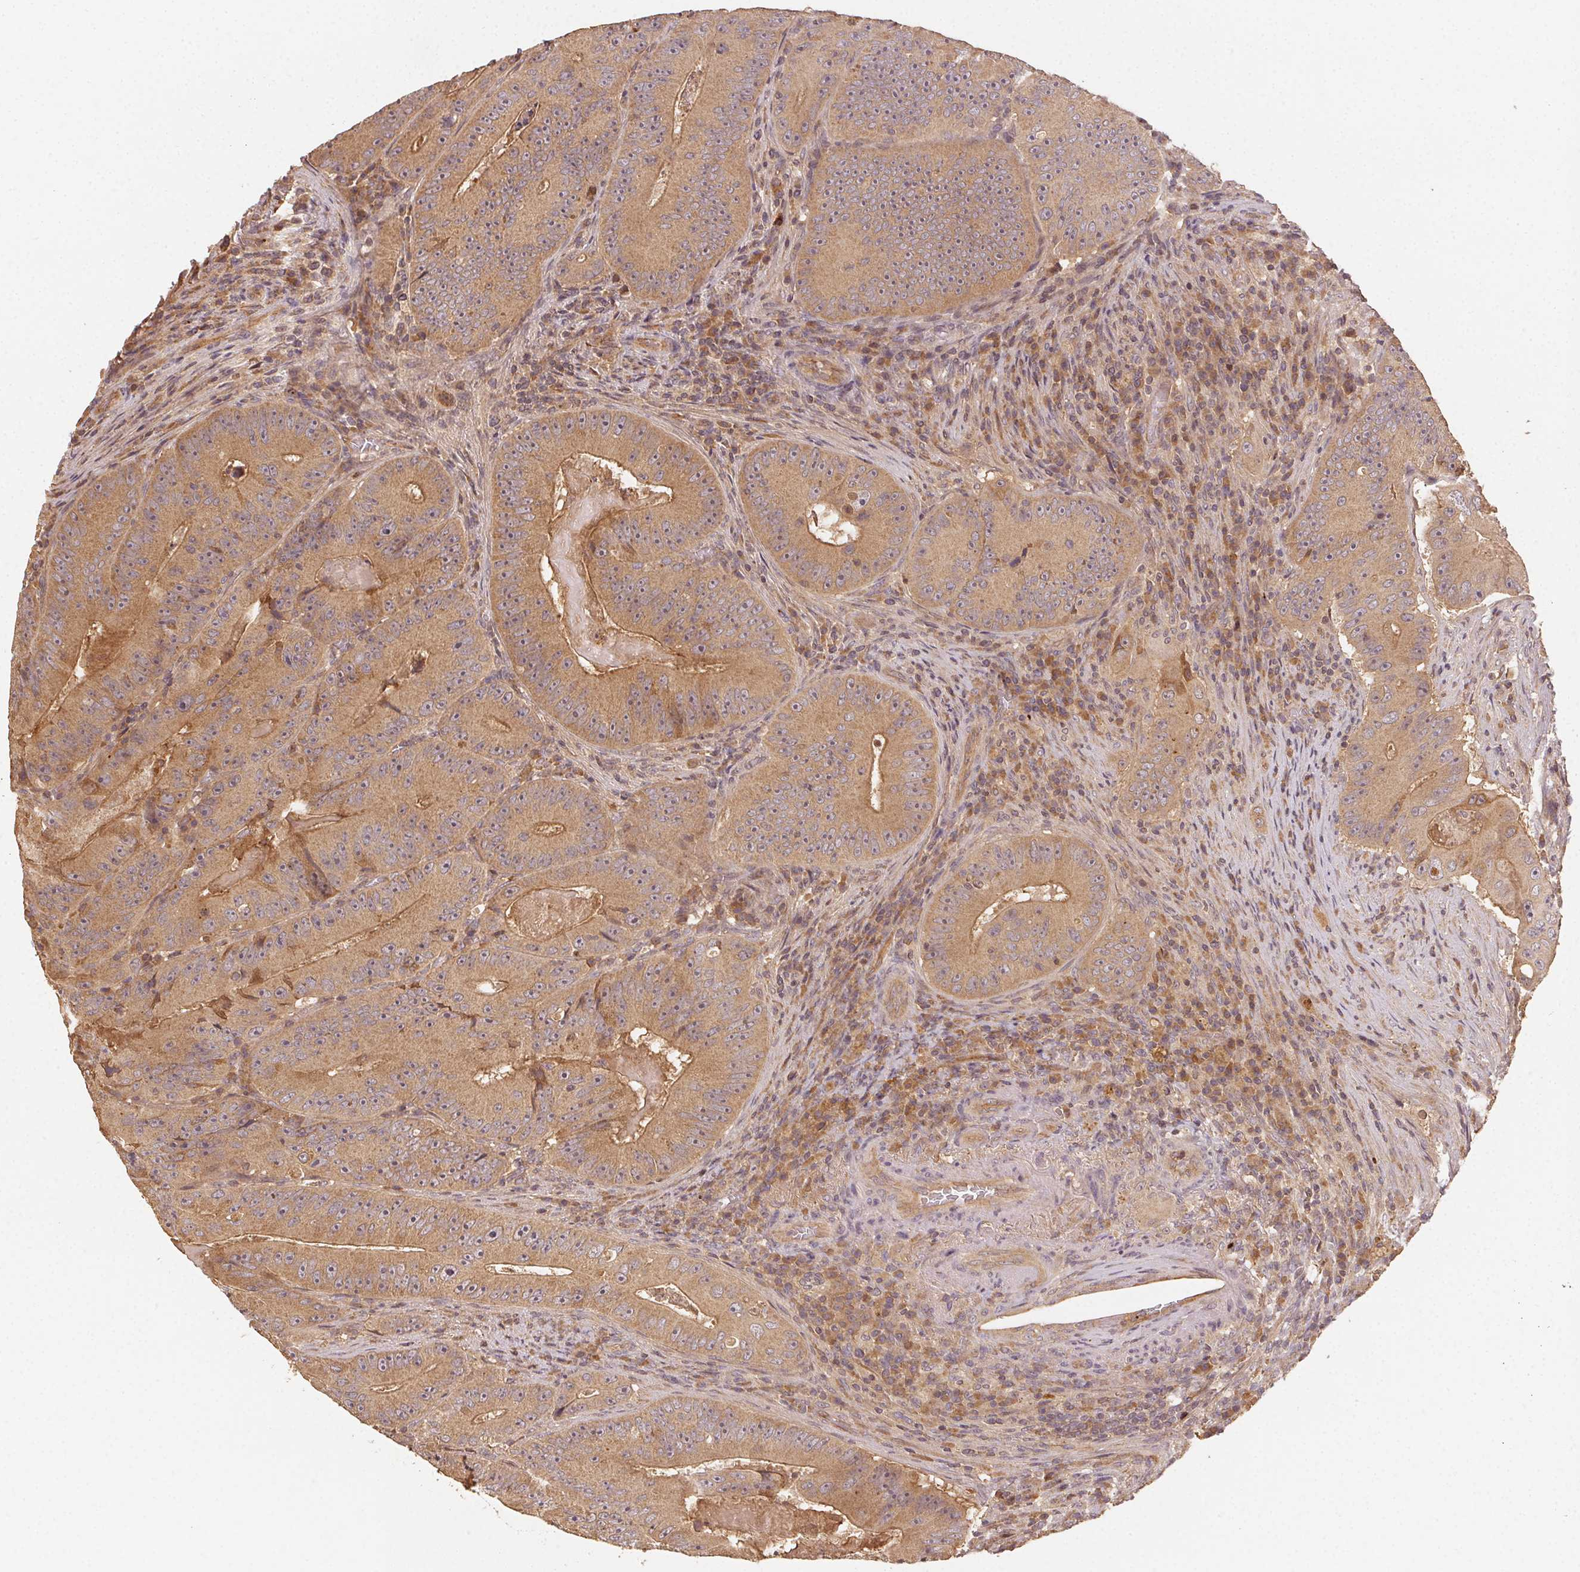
{"staining": {"intensity": "moderate", "quantity": ">75%", "location": "cytoplasmic/membranous"}, "tissue": "colorectal cancer", "cell_type": "Tumor cells", "image_type": "cancer", "snomed": [{"axis": "morphology", "description": "Adenocarcinoma, NOS"}, {"axis": "topography", "description": "Colon"}], "caption": "A medium amount of moderate cytoplasmic/membranous staining is present in approximately >75% of tumor cells in colorectal cancer tissue.", "gene": "RALA", "patient": {"sex": "female", "age": 86}}